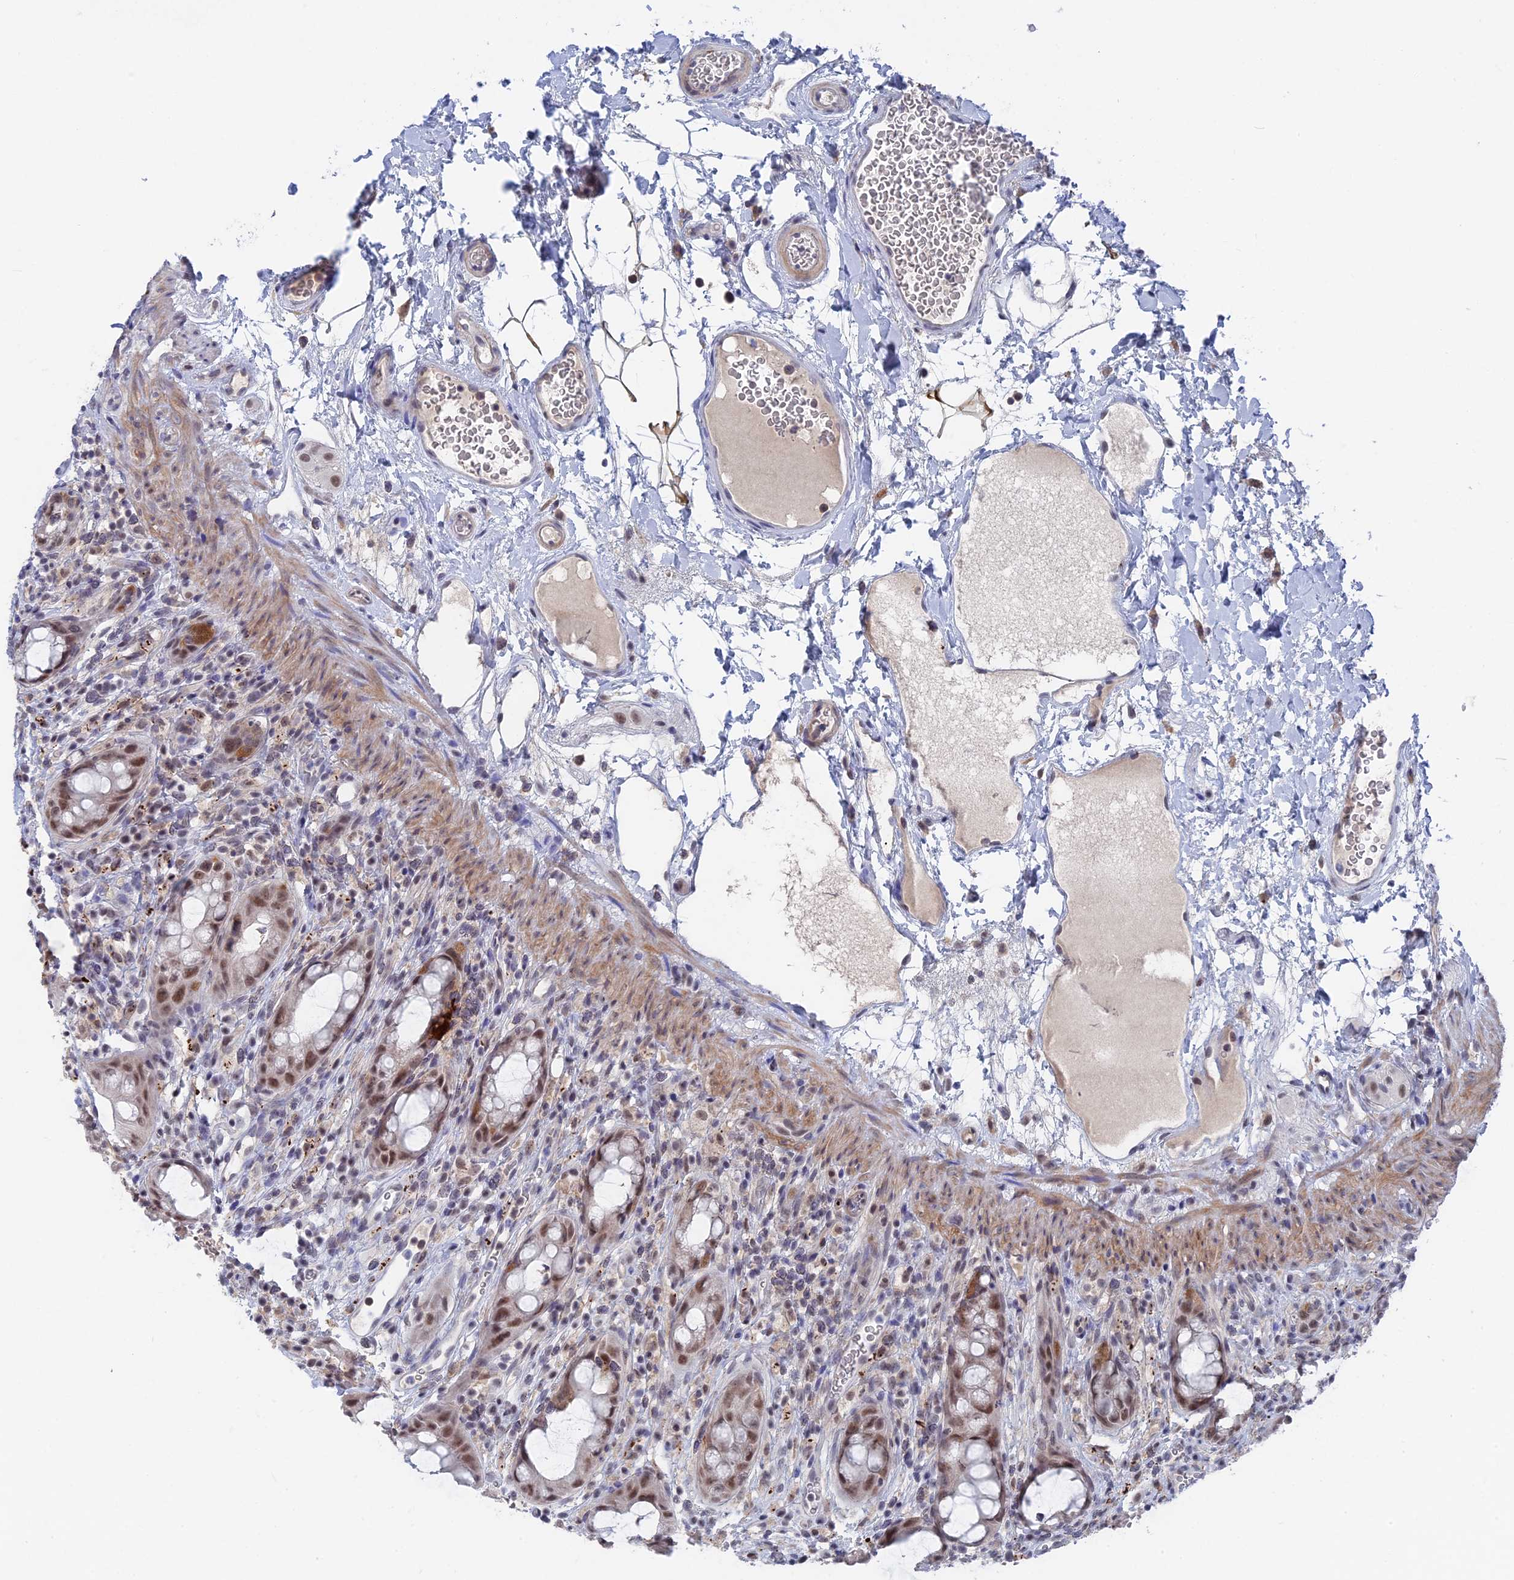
{"staining": {"intensity": "moderate", "quantity": ">75%", "location": "nuclear"}, "tissue": "rectum", "cell_type": "Glandular cells", "image_type": "normal", "snomed": [{"axis": "morphology", "description": "Normal tissue, NOS"}, {"axis": "topography", "description": "Rectum"}], "caption": "Unremarkable rectum displays moderate nuclear staining in about >75% of glandular cells Using DAB (brown) and hematoxylin (blue) stains, captured at high magnification using brightfield microscopy..", "gene": "BRD2", "patient": {"sex": "female", "age": 57}}